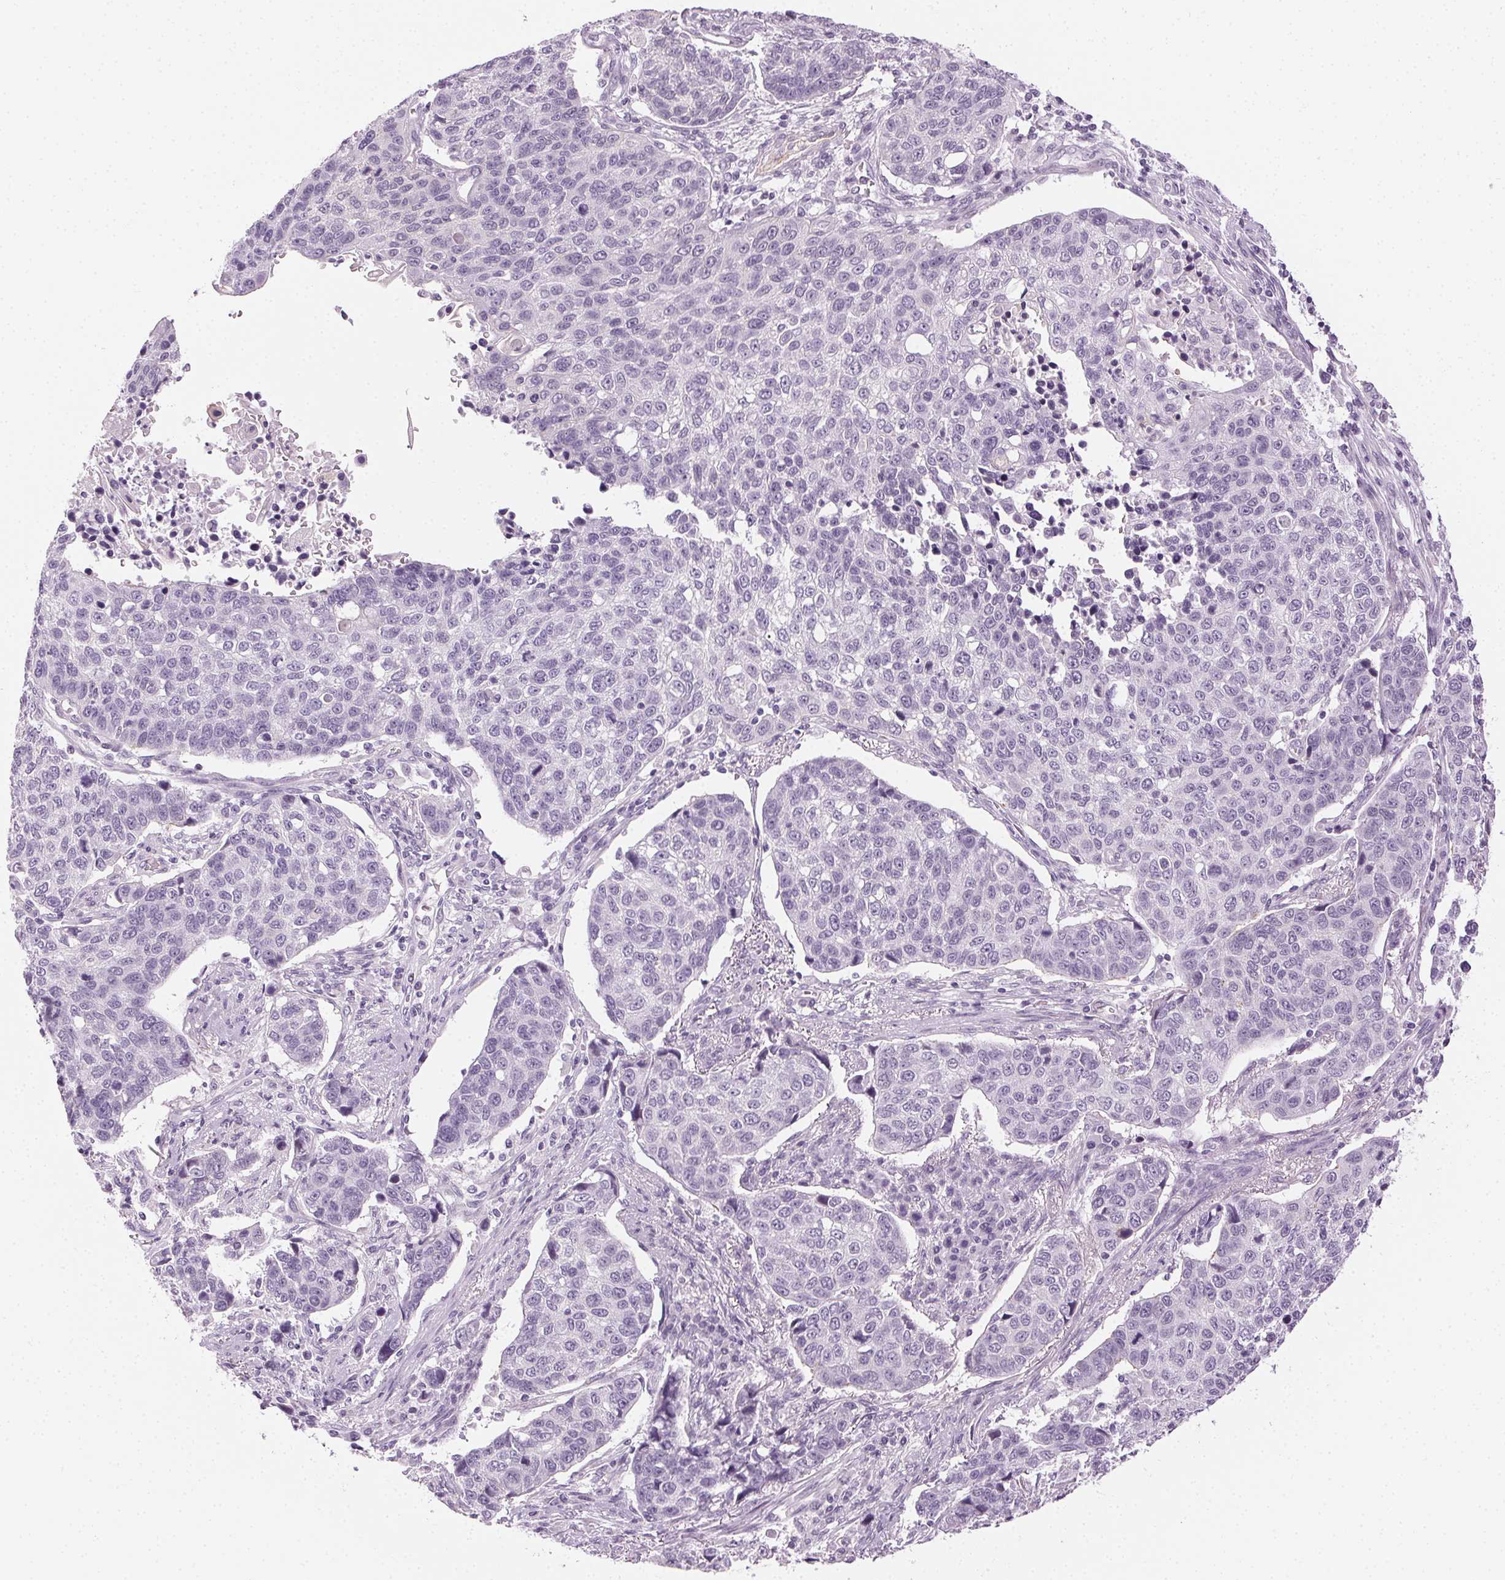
{"staining": {"intensity": "negative", "quantity": "none", "location": "none"}, "tissue": "lung cancer", "cell_type": "Tumor cells", "image_type": "cancer", "snomed": [{"axis": "morphology", "description": "Squamous cell carcinoma, NOS"}, {"axis": "topography", "description": "Lymph node"}, {"axis": "topography", "description": "Lung"}], "caption": "Tumor cells are negative for brown protein staining in lung cancer. The staining was performed using DAB (3,3'-diaminobenzidine) to visualize the protein expression in brown, while the nuclei were stained in blue with hematoxylin (Magnification: 20x).", "gene": "AIF1L", "patient": {"sex": "male", "age": 61}}